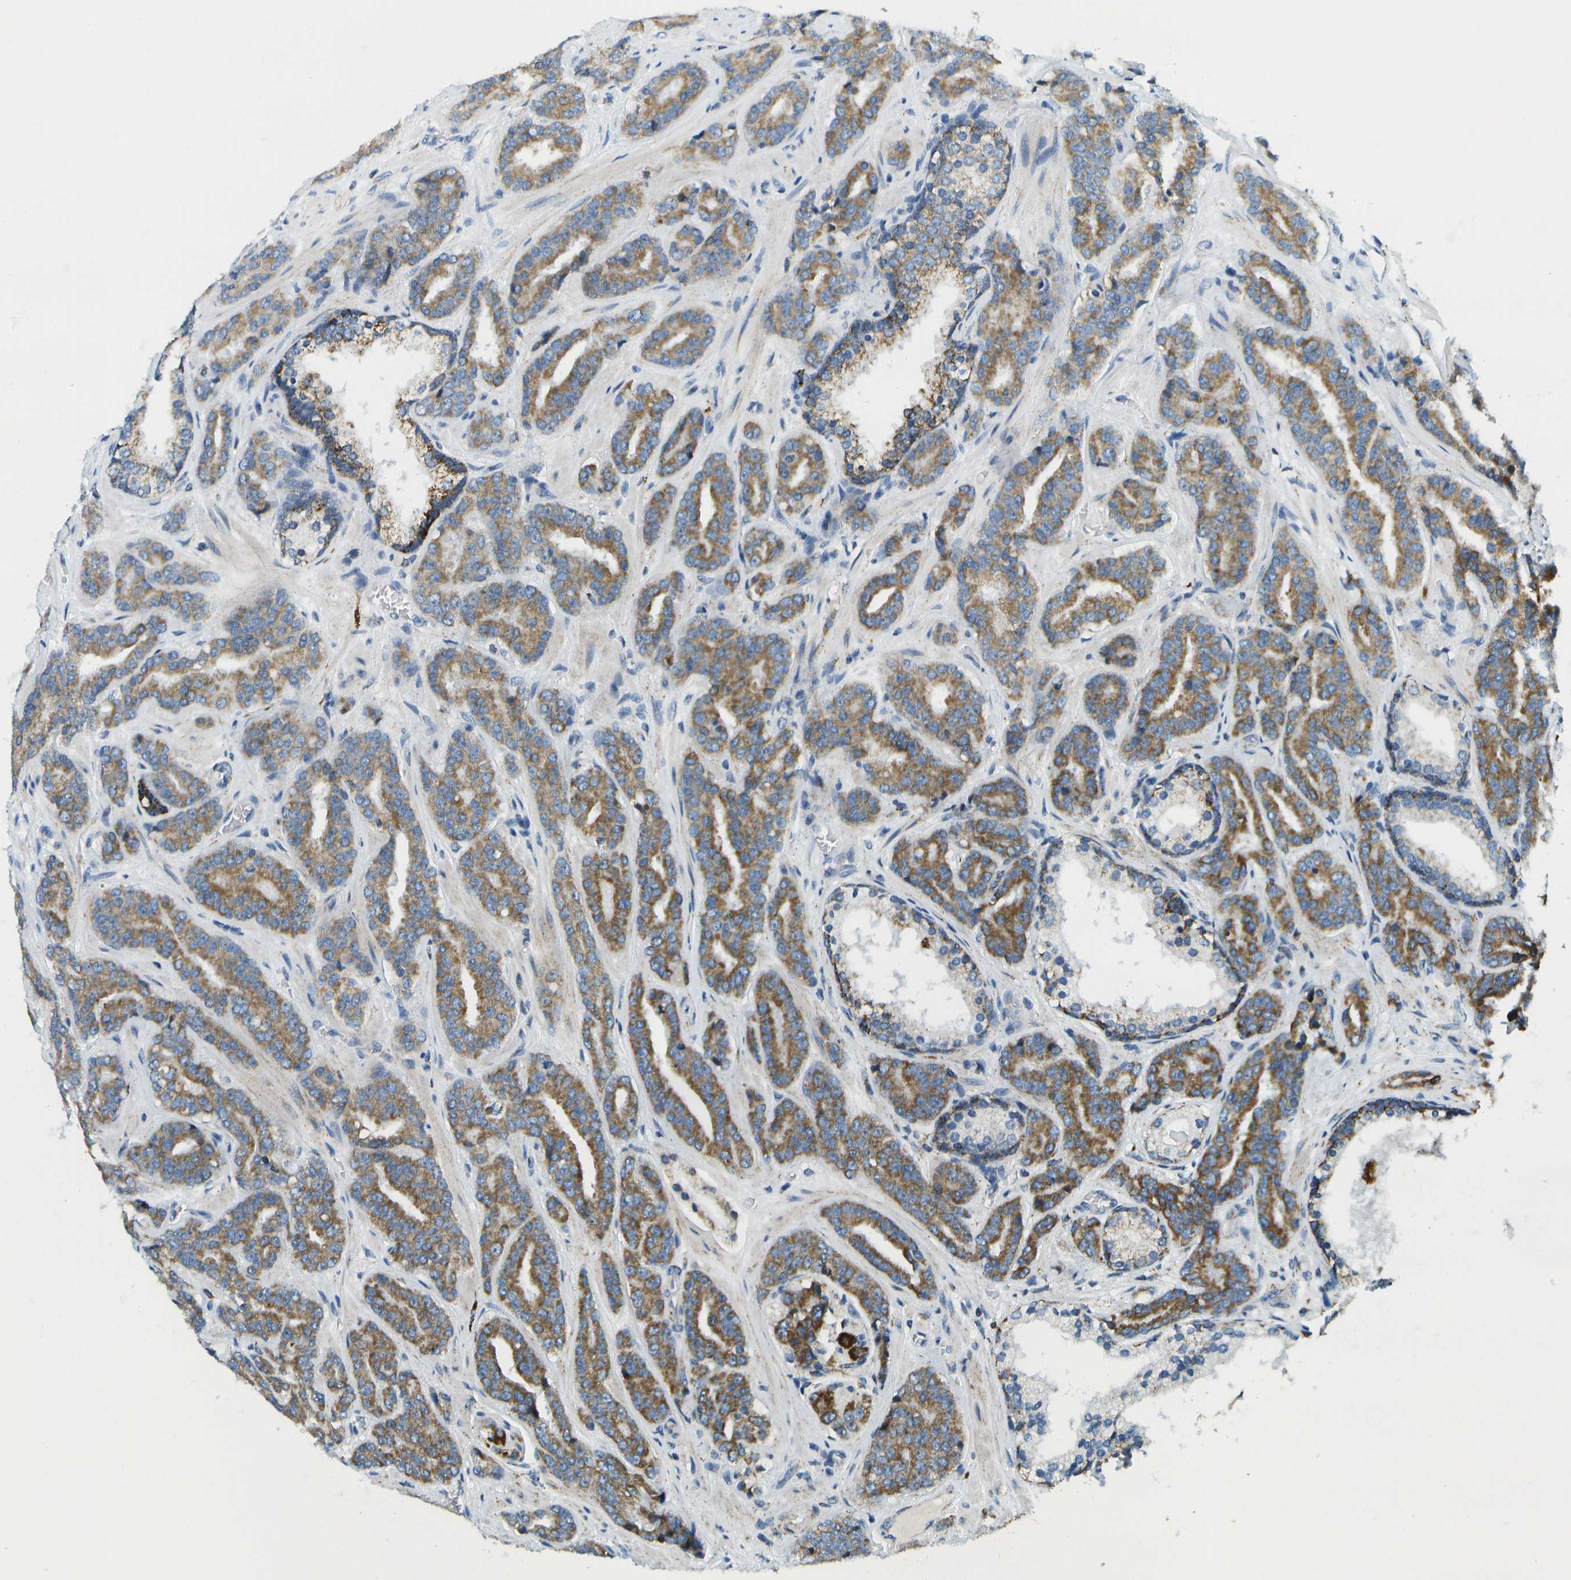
{"staining": {"intensity": "moderate", "quantity": ">75%", "location": "cytoplasmic/membranous"}, "tissue": "prostate cancer", "cell_type": "Tumor cells", "image_type": "cancer", "snomed": [{"axis": "morphology", "description": "Adenocarcinoma, High grade"}, {"axis": "topography", "description": "Prostate"}], "caption": "A histopathology image of human prostate cancer stained for a protein shows moderate cytoplasmic/membranous brown staining in tumor cells.", "gene": "HLCS", "patient": {"sex": "male", "age": 60}}